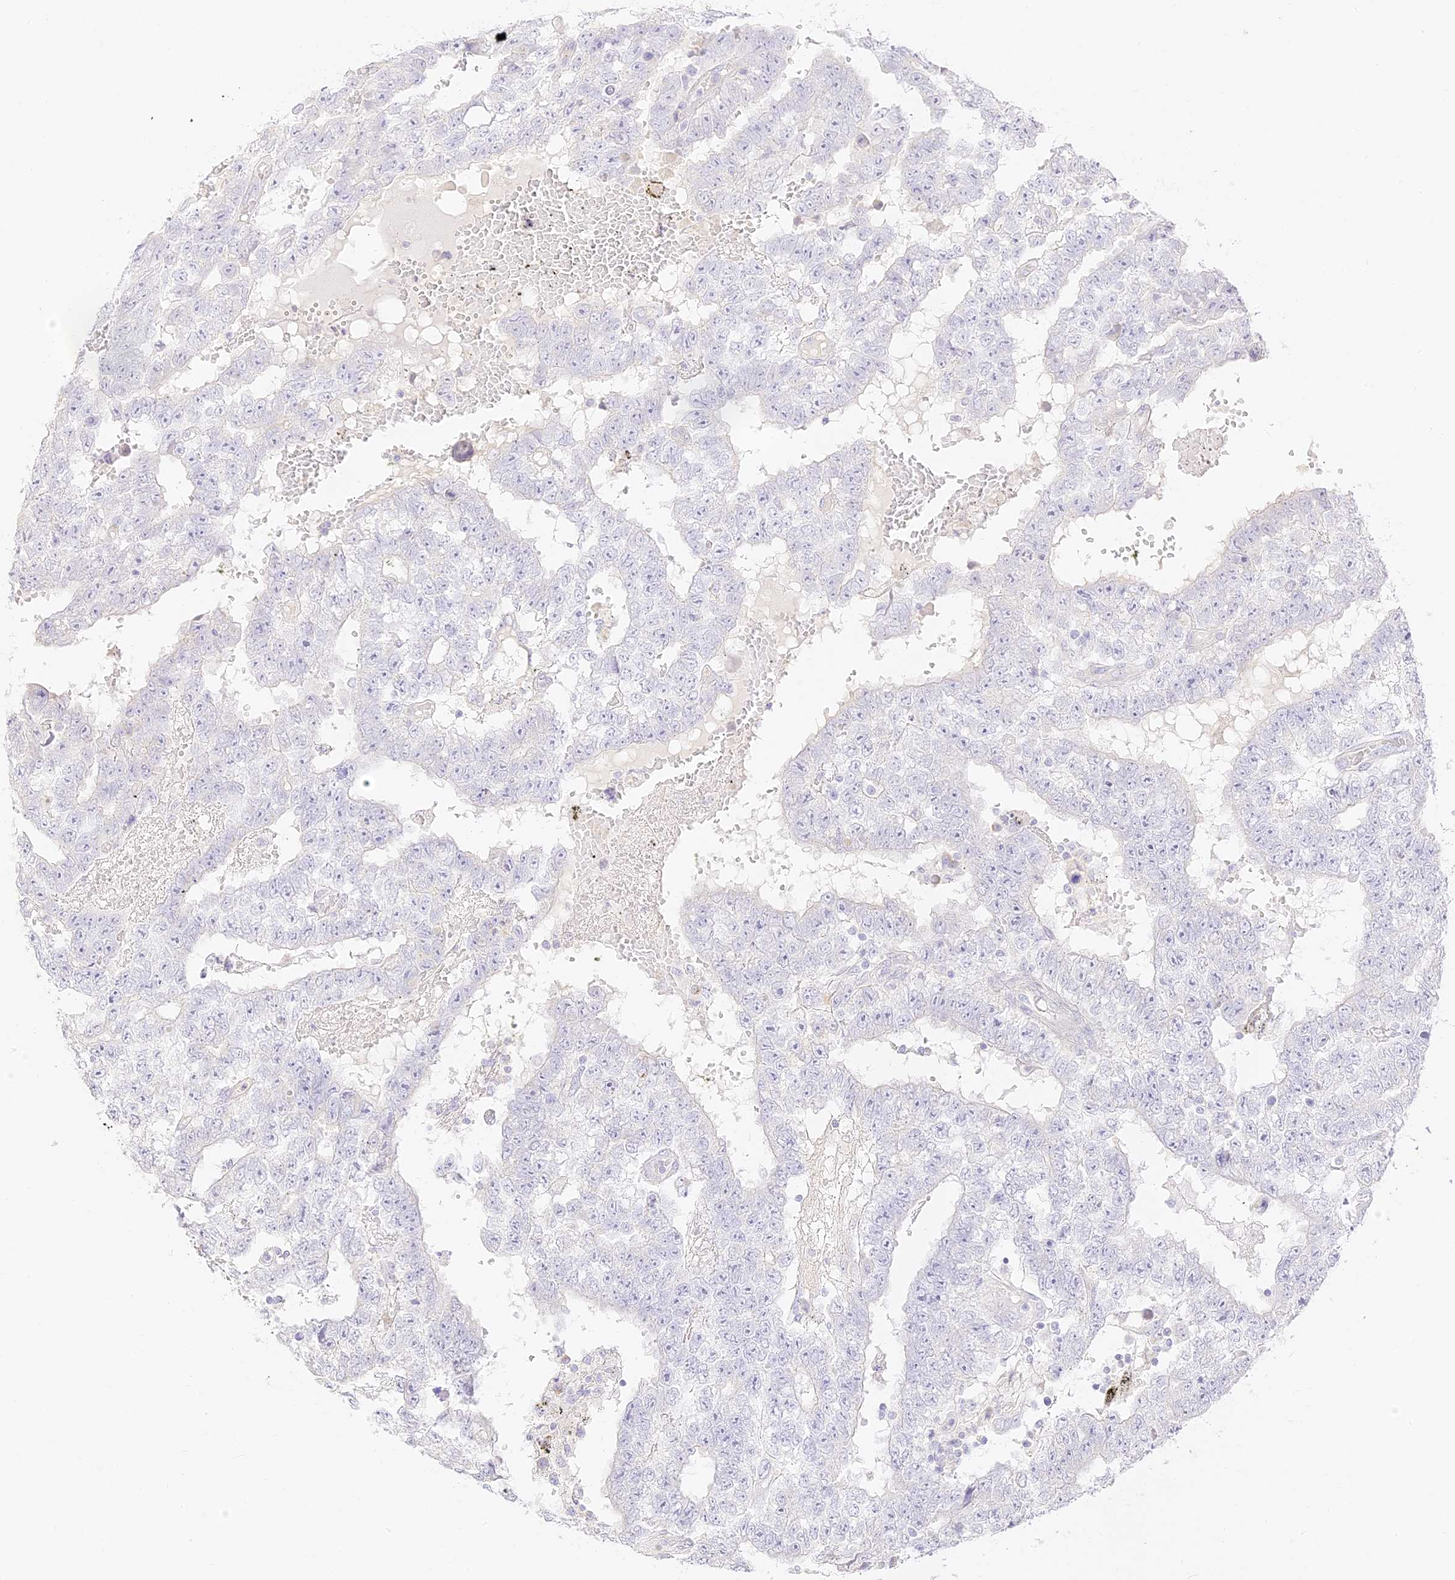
{"staining": {"intensity": "negative", "quantity": "none", "location": "none"}, "tissue": "testis cancer", "cell_type": "Tumor cells", "image_type": "cancer", "snomed": [{"axis": "morphology", "description": "Carcinoma, Embryonal, NOS"}, {"axis": "topography", "description": "Testis"}], "caption": "An IHC image of testis embryonal carcinoma is shown. There is no staining in tumor cells of testis embryonal carcinoma.", "gene": "SEC13", "patient": {"sex": "male", "age": 25}}